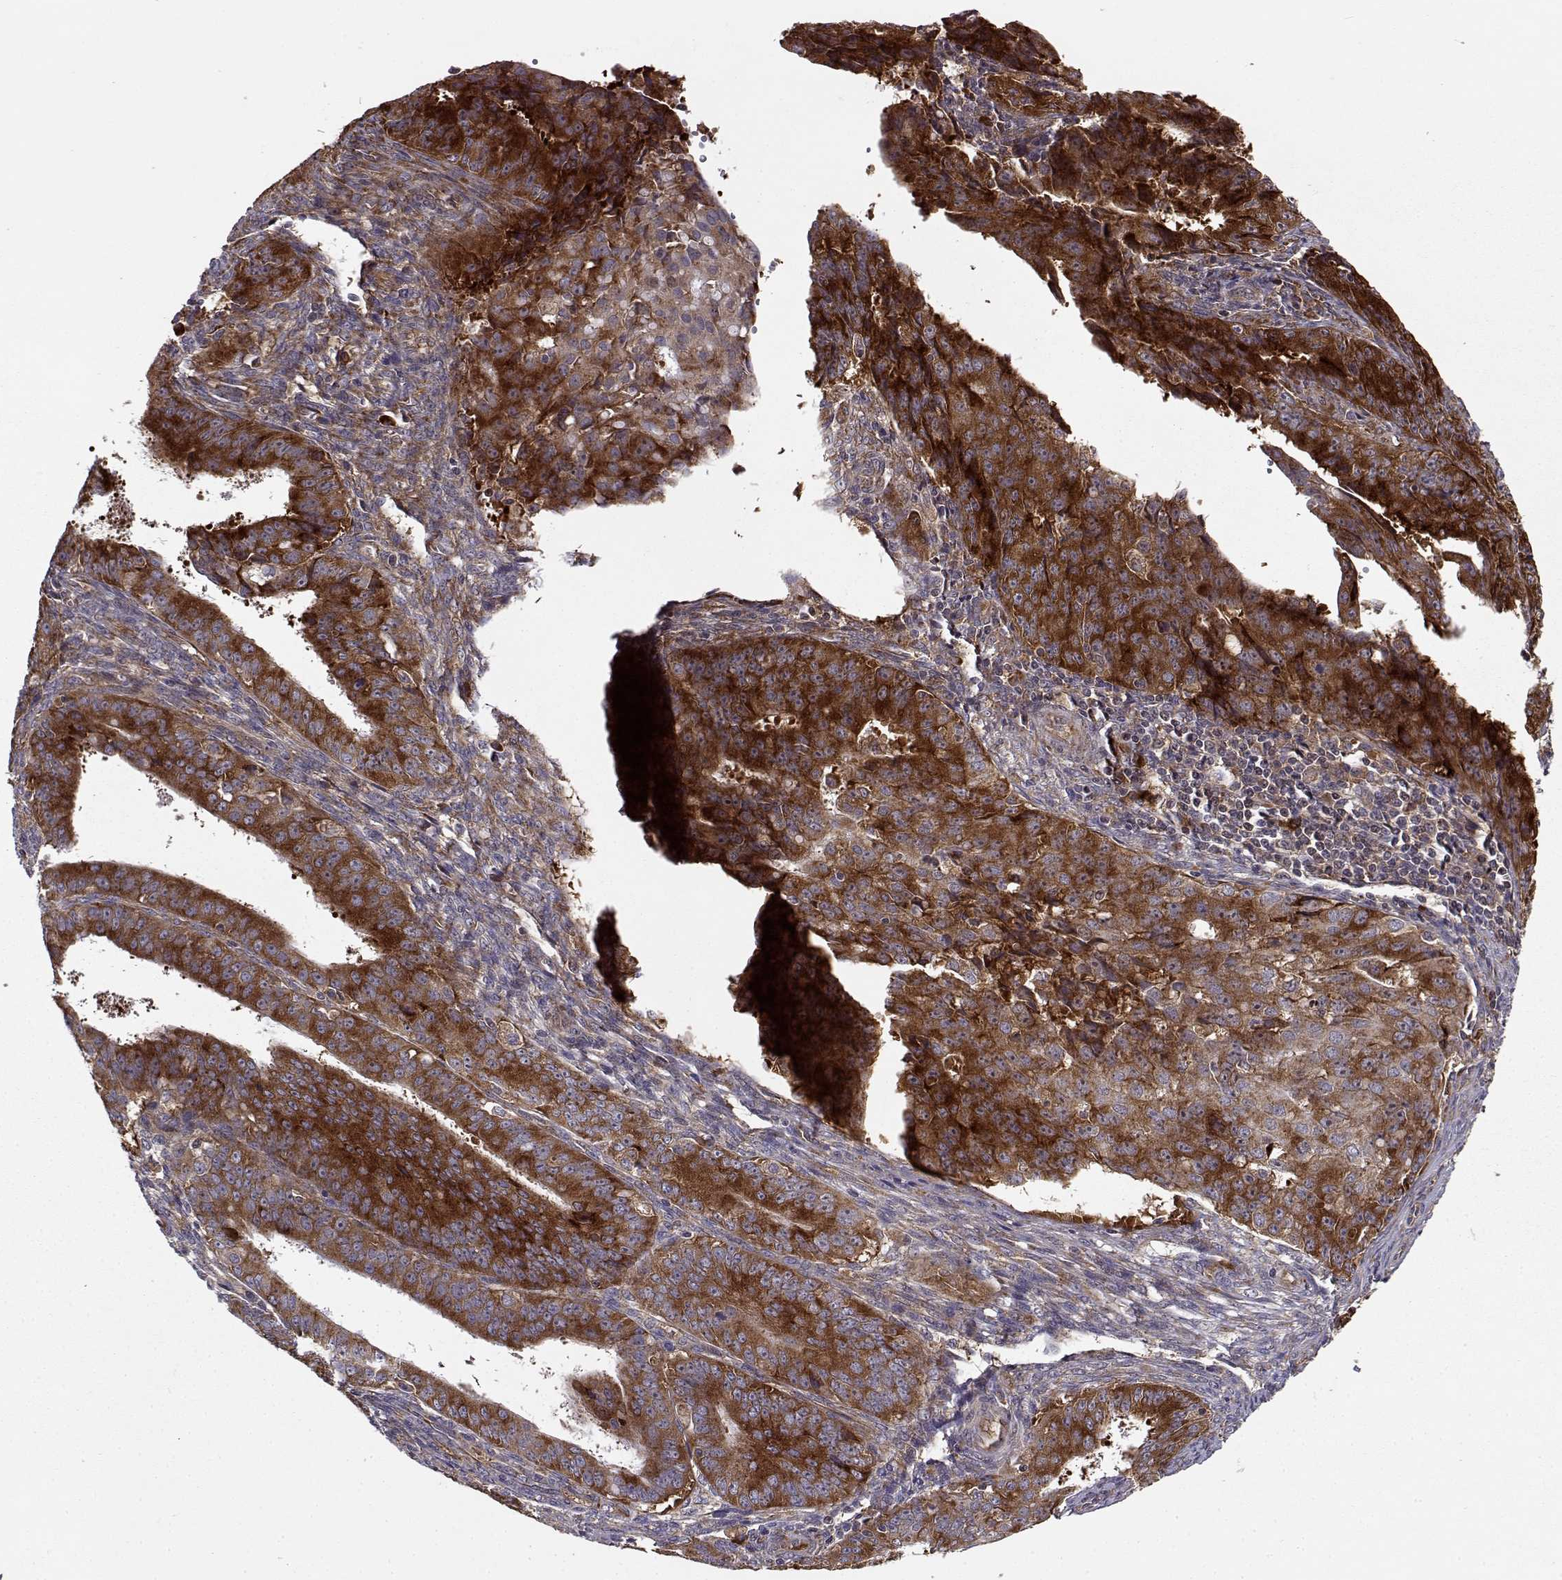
{"staining": {"intensity": "strong", "quantity": ">75%", "location": "cytoplasmic/membranous"}, "tissue": "ovarian cancer", "cell_type": "Tumor cells", "image_type": "cancer", "snomed": [{"axis": "morphology", "description": "Carcinoma, endometroid"}, {"axis": "topography", "description": "Ovary"}], "caption": "Ovarian endometroid carcinoma tissue displays strong cytoplasmic/membranous staining in about >75% of tumor cells (Brightfield microscopy of DAB IHC at high magnification).", "gene": "RPL31", "patient": {"sex": "female", "age": 42}}